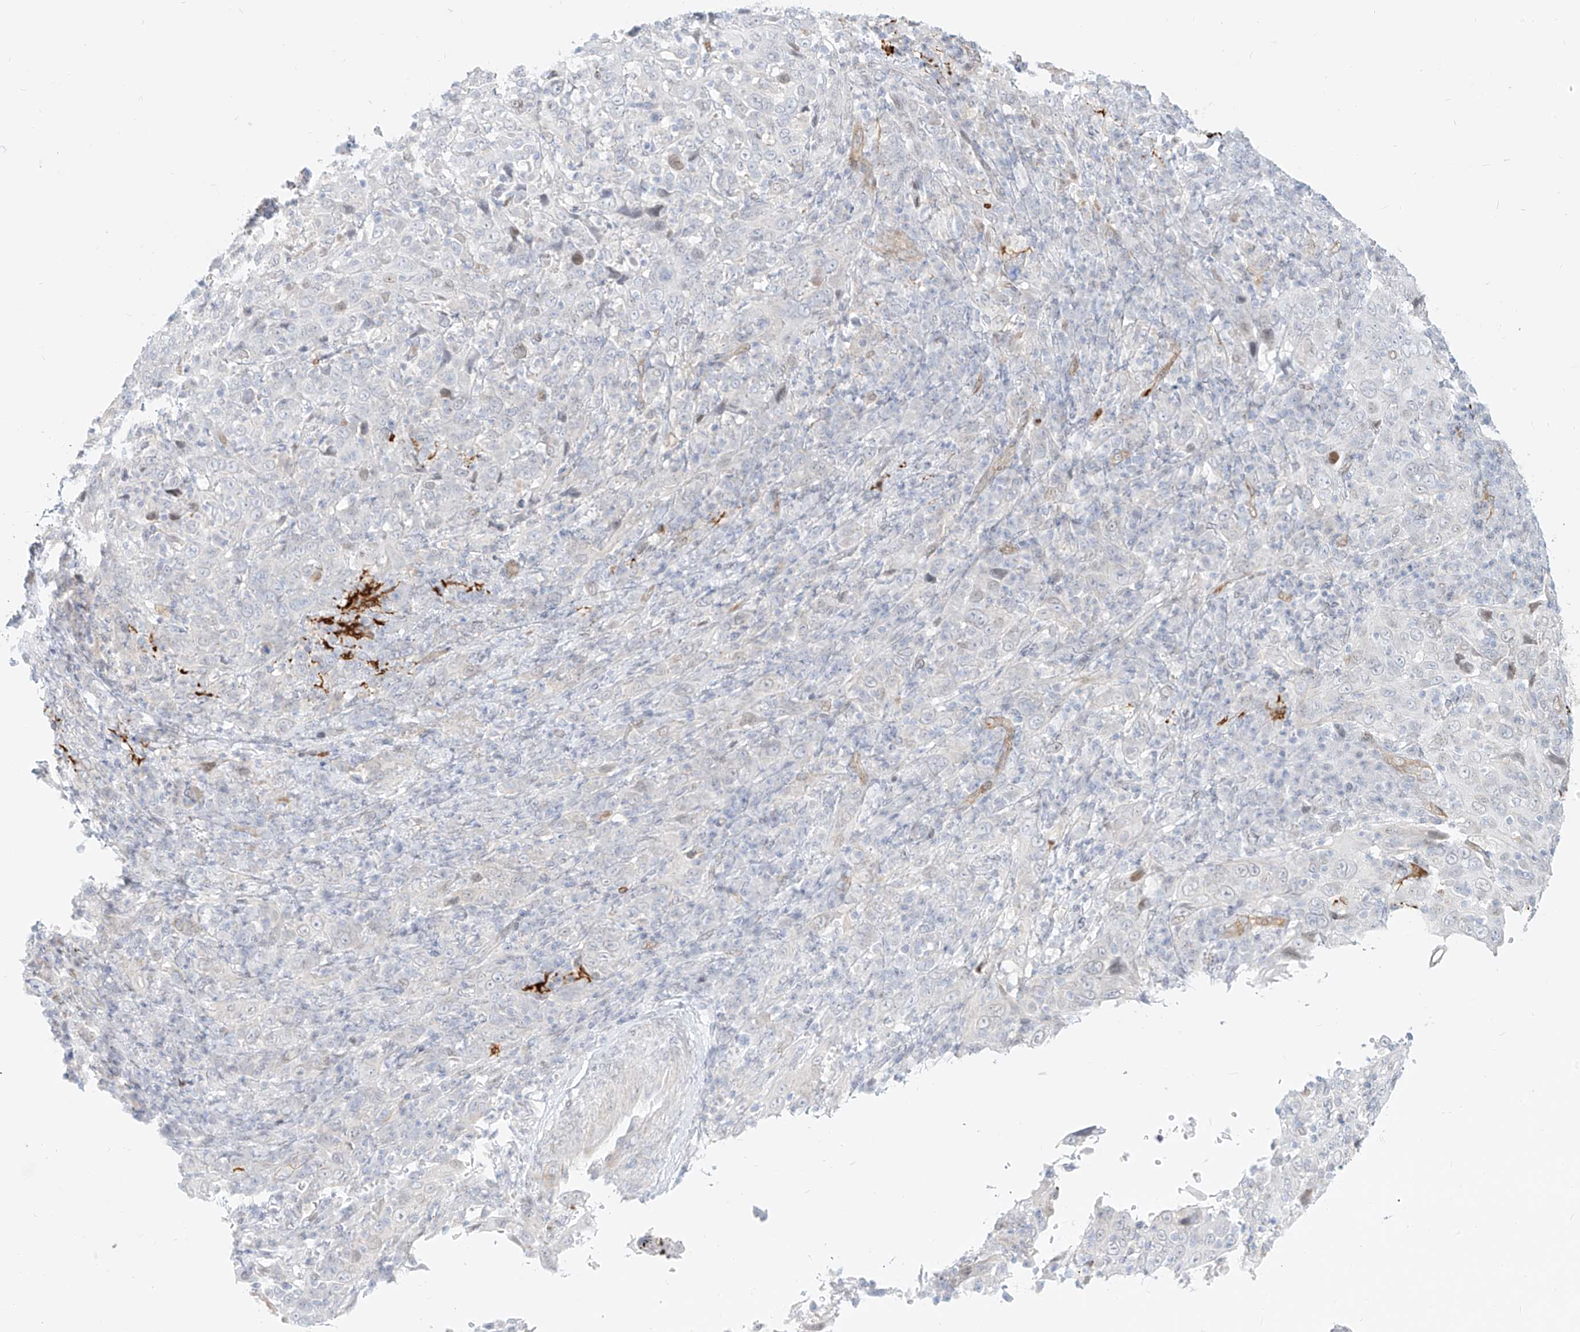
{"staining": {"intensity": "negative", "quantity": "none", "location": "none"}, "tissue": "cervical cancer", "cell_type": "Tumor cells", "image_type": "cancer", "snomed": [{"axis": "morphology", "description": "Squamous cell carcinoma, NOS"}, {"axis": "topography", "description": "Cervix"}], "caption": "Tumor cells show no significant staining in cervical cancer (squamous cell carcinoma). The staining is performed using DAB brown chromogen with nuclei counter-stained in using hematoxylin.", "gene": "NHSL1", "patient": {"sex": "female", "age": 46}}